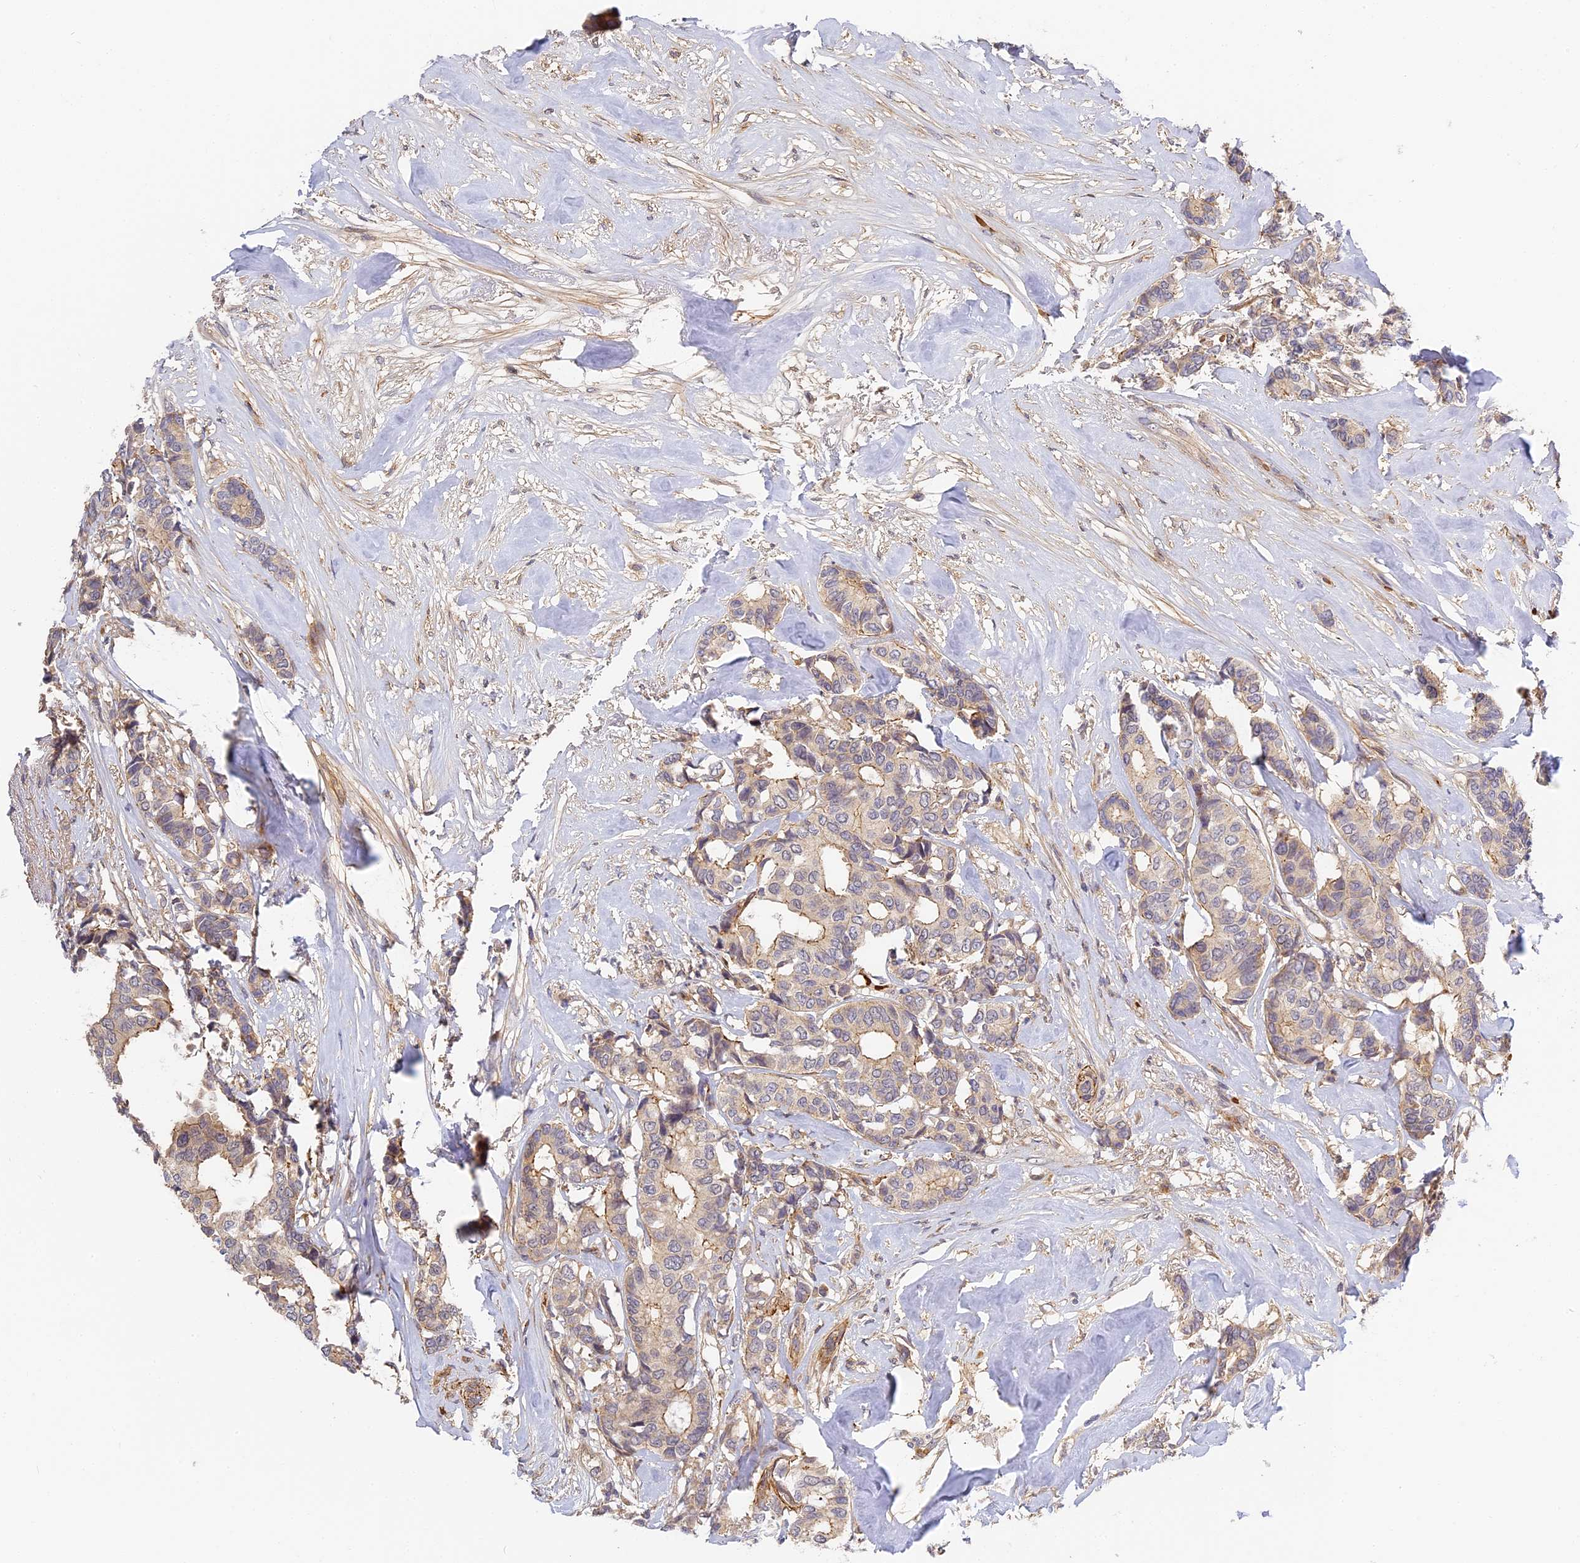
{"staining": {"intensity": "weak", "quantity": ">75%", "location": "cytoplasmic/membranous"}, "tissue": "breast cancer", "cell_type": "Tumor cells", "image_type": "cancer", "snomed": [{"axis": "morphology", "description": "Duct carcinoma"}, {"axis": "topography", "description": "Breast"}], "caption": "This photomicrograph shows breast cancer (infiltrating ductal carcinoma) stained with IHC to label a protein in brown. The cytoplasmic/membranous of tumor cells show weak positivity for the protein. Nuclei are counter-stained blue.", "gene": "MISP3", "patient": {"sex": "female", "age": 87}}